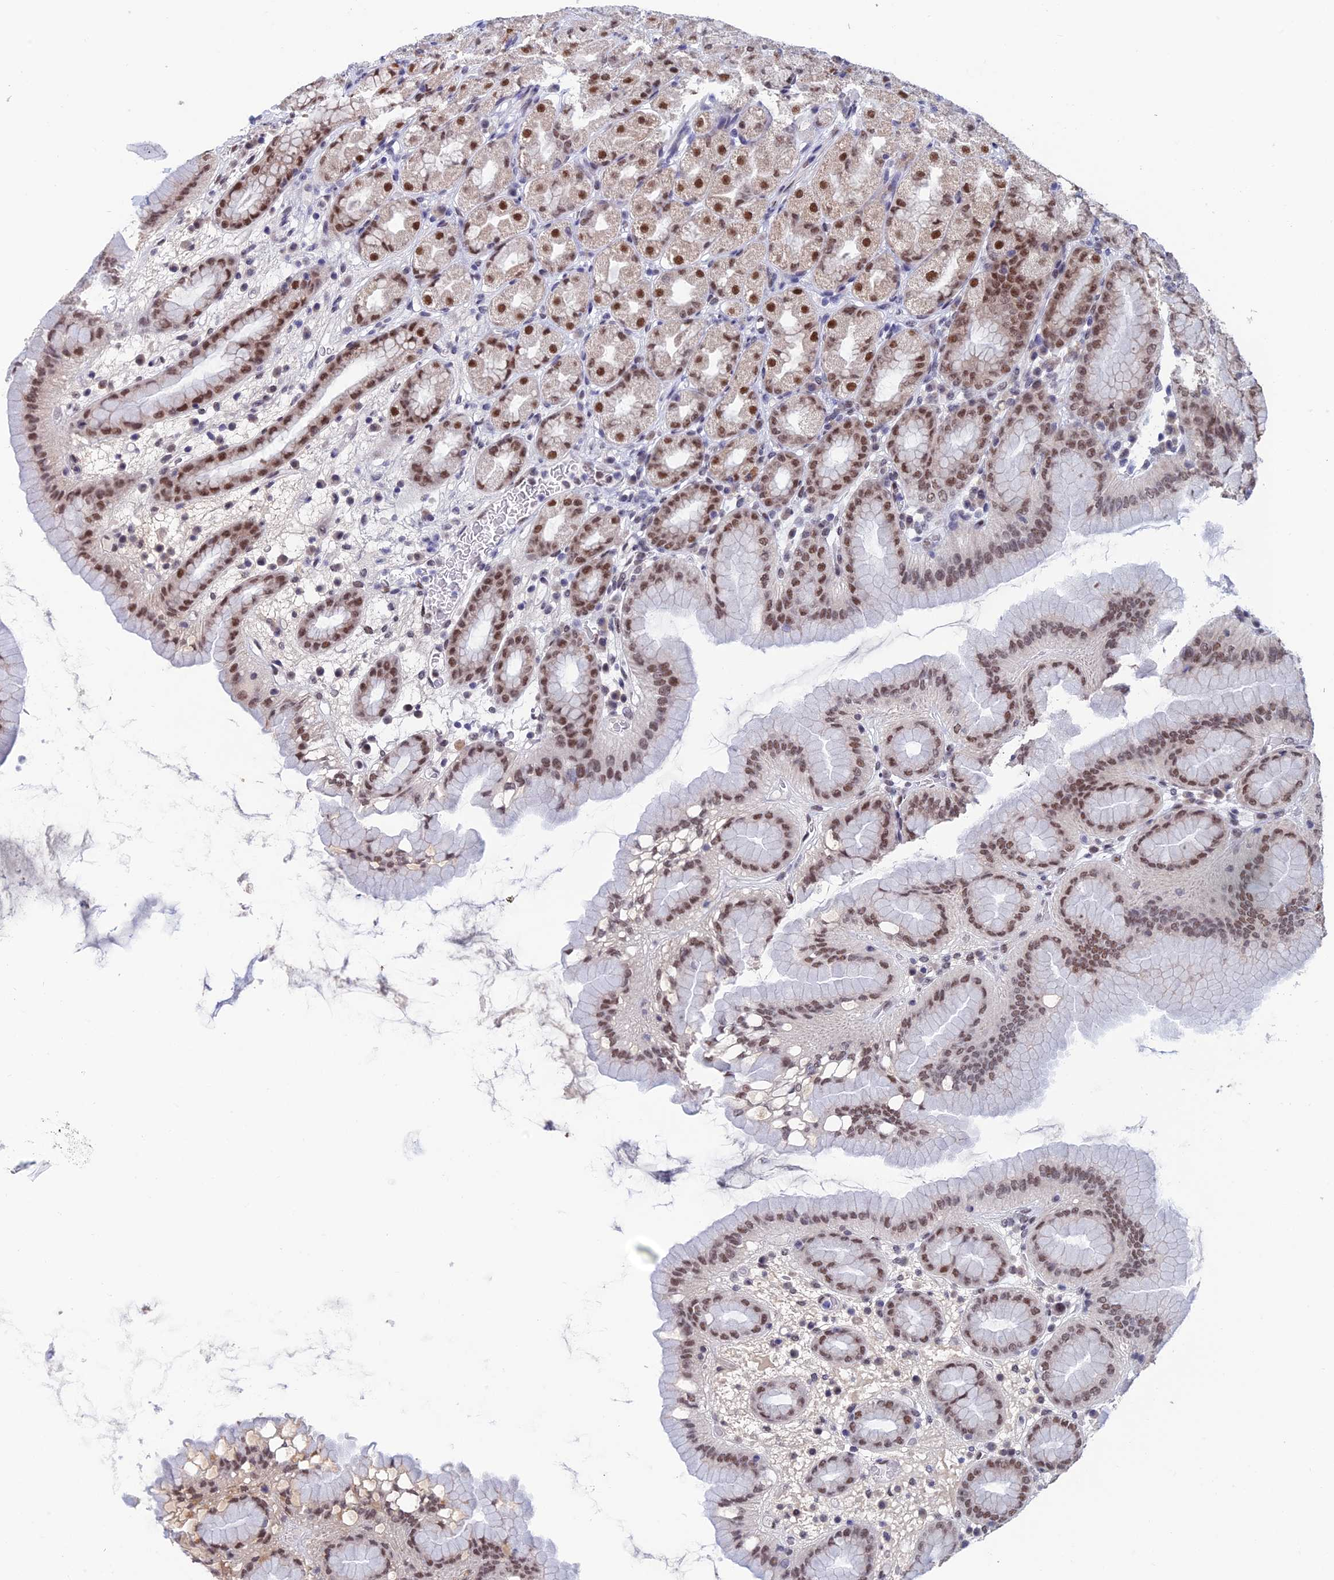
{"staining": {"intensity": "moderate", "quantity": ">75%", "location": "nuclear"}, "tissue": "stomach", "cell_type": "Glandular cells", "image_type": "normal", "snomed": [{"axis": "morphology", "description": "Normal tissue, NOS"}, {"axis": "topography", "description": "Stomach, upper"}], "caption": "Moderate nuclear protein staining is present in approximately >75% of glandular cells in stomach. Immunohistochemistry (ihc) stains the protein of interest in brown and the nuclei are stained blue.", "gene": "NABP2", "patient": {"sex": "male", "age": 68}}